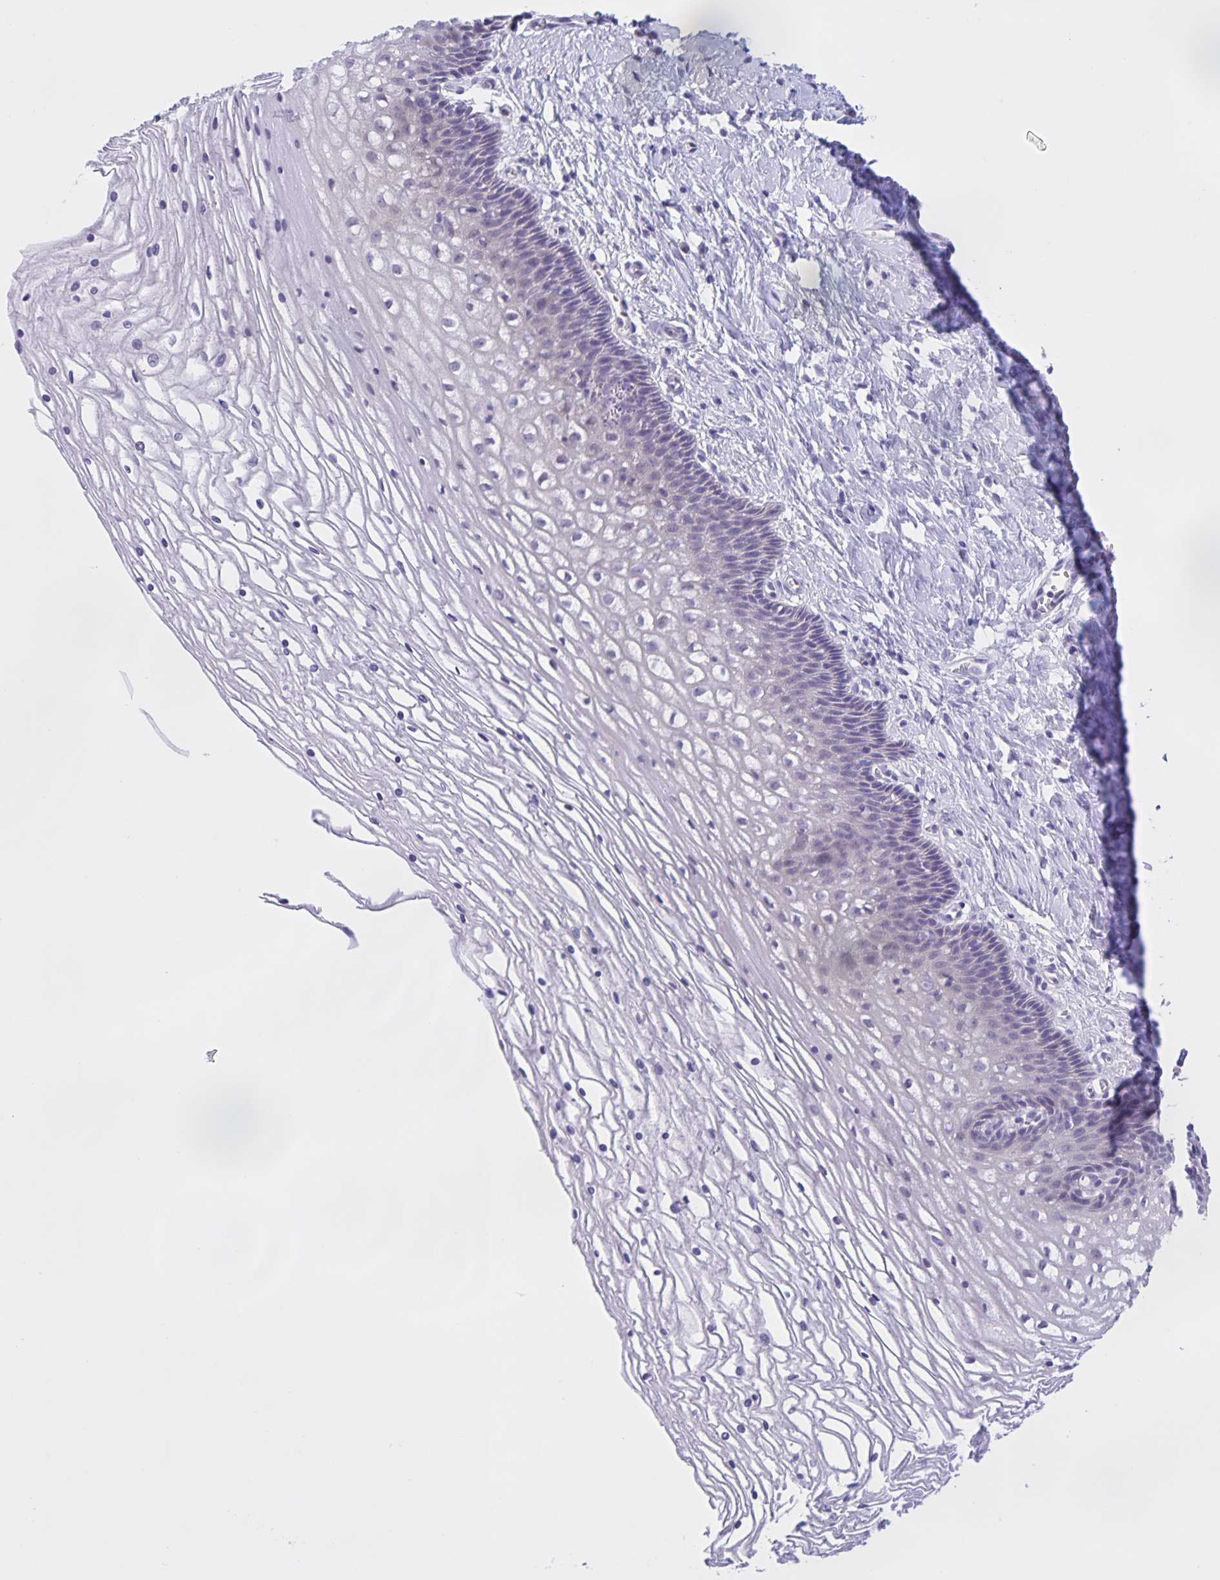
{"staining": {"intensity": "negative", "quantity": "none", "location": "none"}, "tissue": "cervix", "cell_type": "Glandular cells", "image_type": "normal", "snomed": [{"axis": "morphology", "description": "Normal tissue, NOS"}, {"axis": "topography", "description": "Cervix"}], "caption": "Immunohistochemistry photomicrograph of normal cervix: human cervix stained with DAB exhibits no significant protein expression in glandular cells. The staining was performed using DAB to visualize the protein expression in brown, while the nuclei were stained in blue with hematoxylin (Magnification: 20x).", "gene": "DMGDH", "patient": {"sex": "female", "age": 36}}